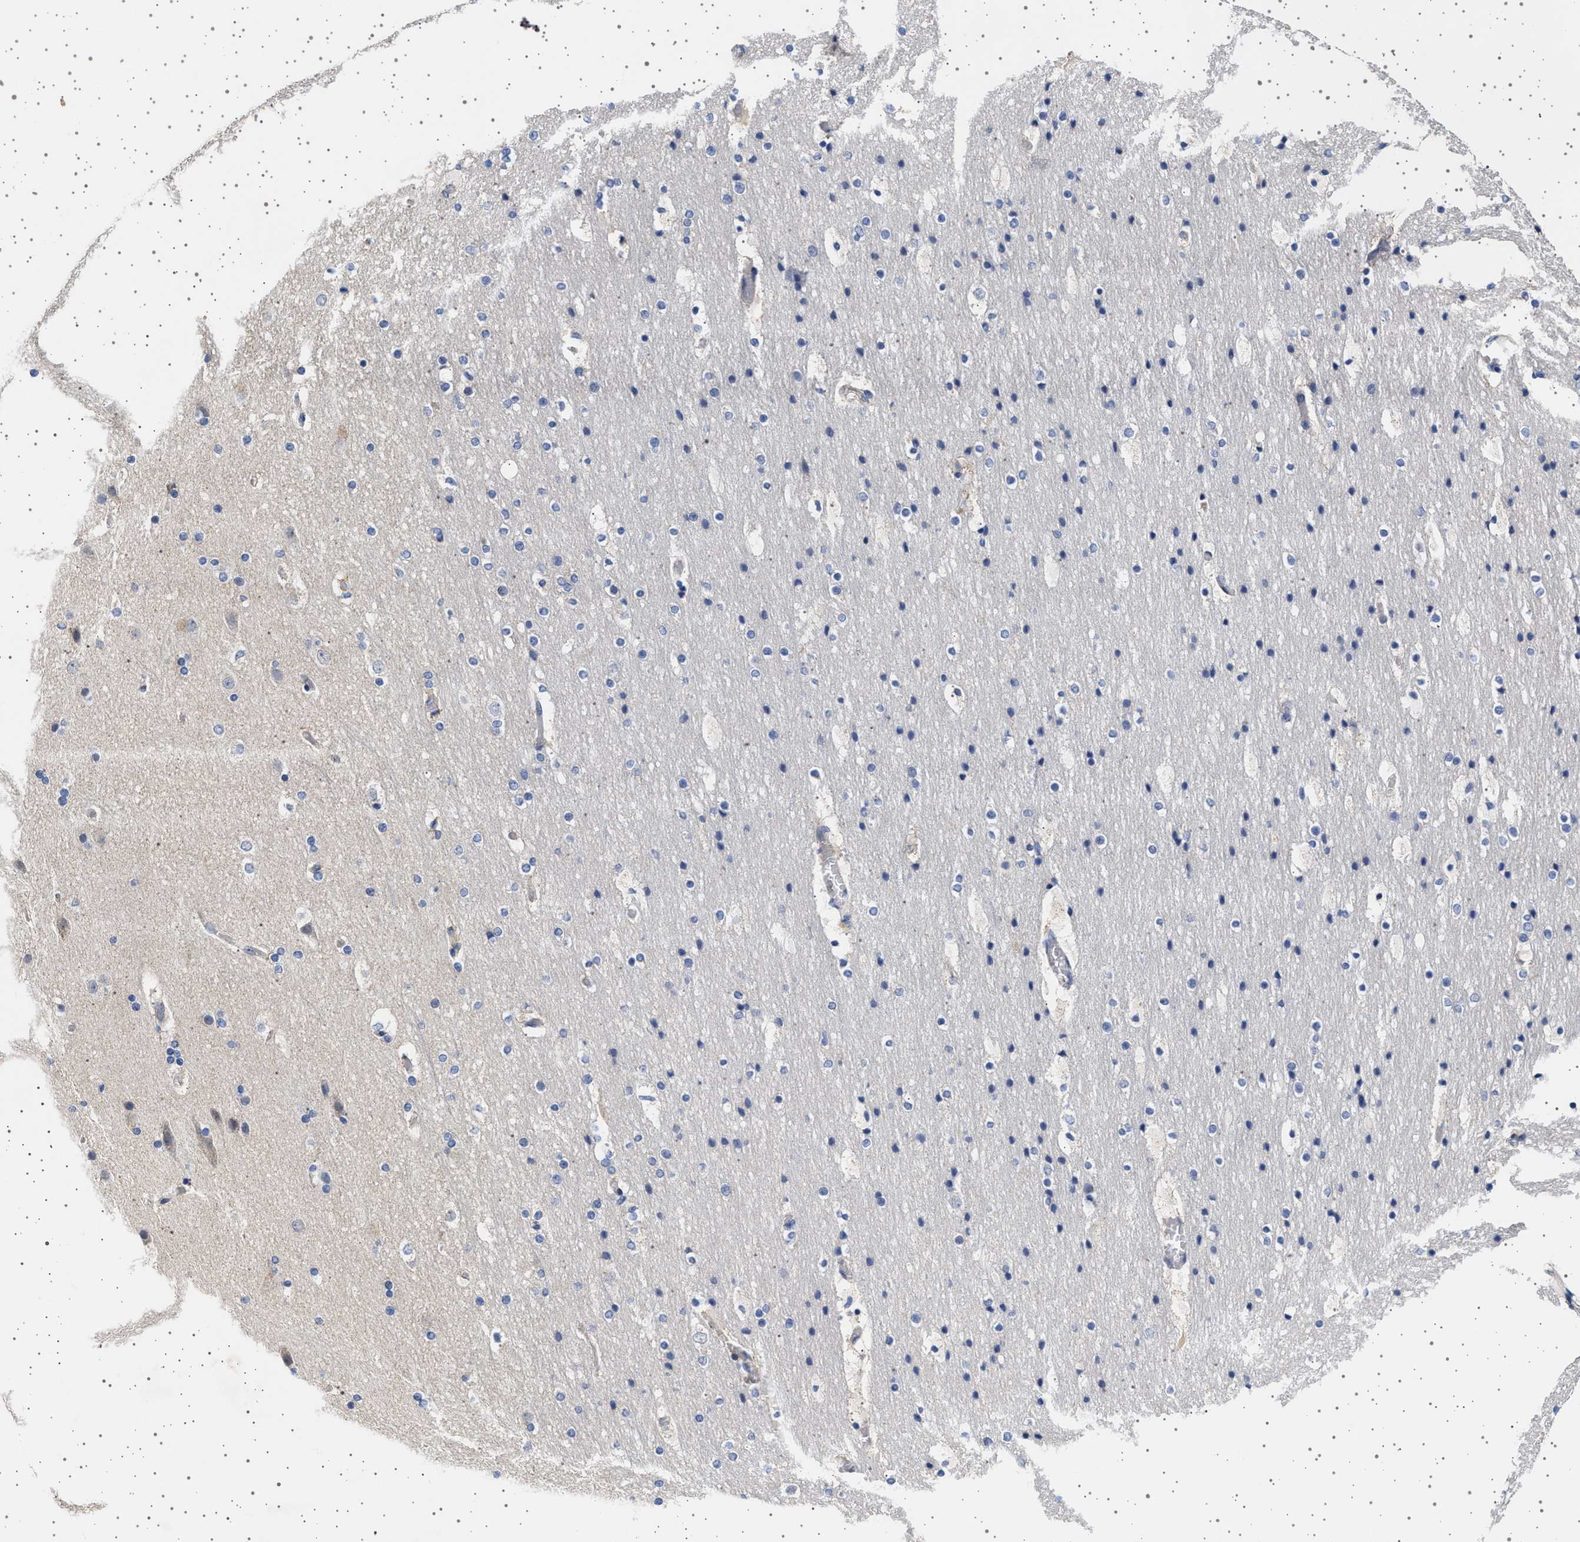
{"staining": {"intensity": "weak", "quantity": "<25%", "location": "cytoplasmic/membranous"}, "tissue": "cerebral cortex", "cell_type": "Endothelial cells", "image_type": "normal", "snomed": [{"axis": "morphology", "description": "Normal tissue, NOS"}, {"axis": "topography", "description": "Cerebral cortex"}], "caption": "The image displays no staining of endothelial cells in unremarkable cerebral cortex.", "gene": "TRMT10B", "patient": {"sex": "male", "age": 57}}